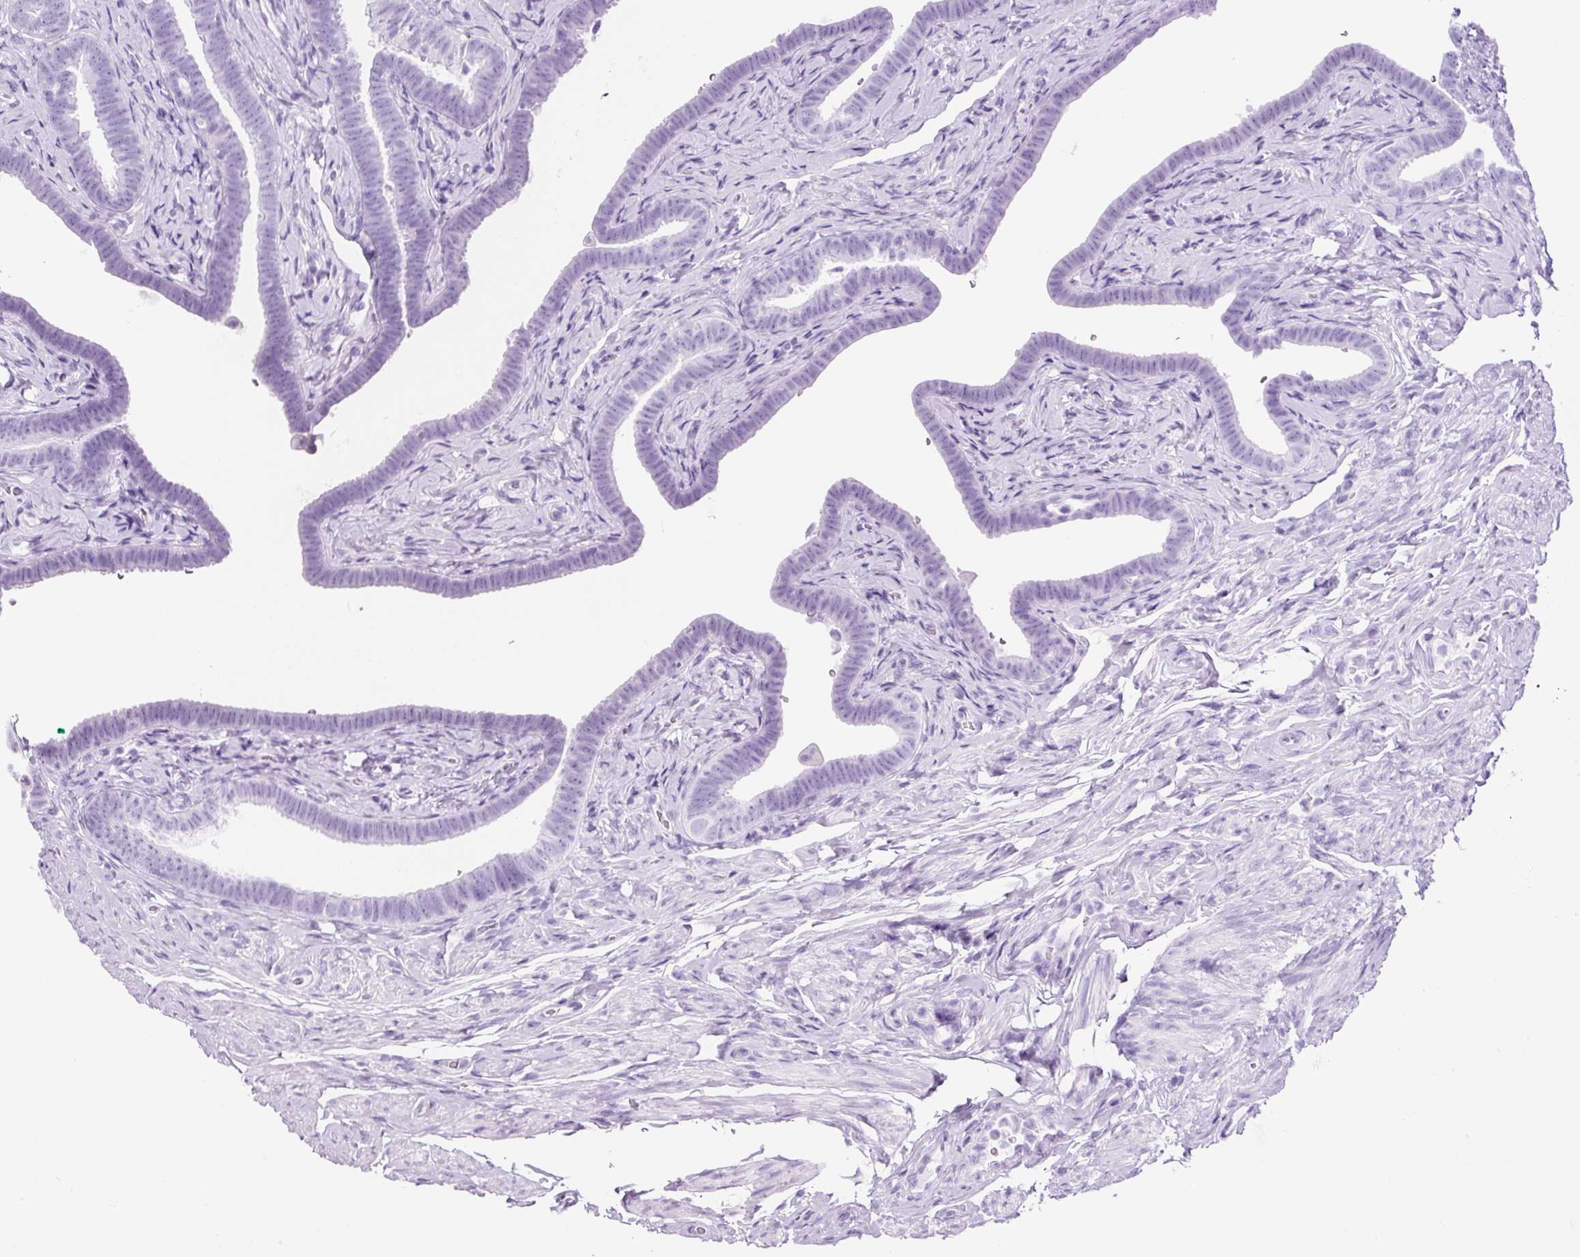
{"staining": {"intensity": "negative", "quantity": "none", "location": "none"}, "tissue": "fallopian tube", "cell_type": "Glandular cells", "image_type": "normal", "snomed": [{"axis": "morphology", "description": "Normal tissue, NOS"}, {"axis": "topography", "description": "Fallopian tube"}], "caption": "Immunohistochemical staining of benign human fallopian tube exhibits no significant staining in glandular cells.", "gene": "ADSS1", "patient": {"sex": "female", "age": 69}}